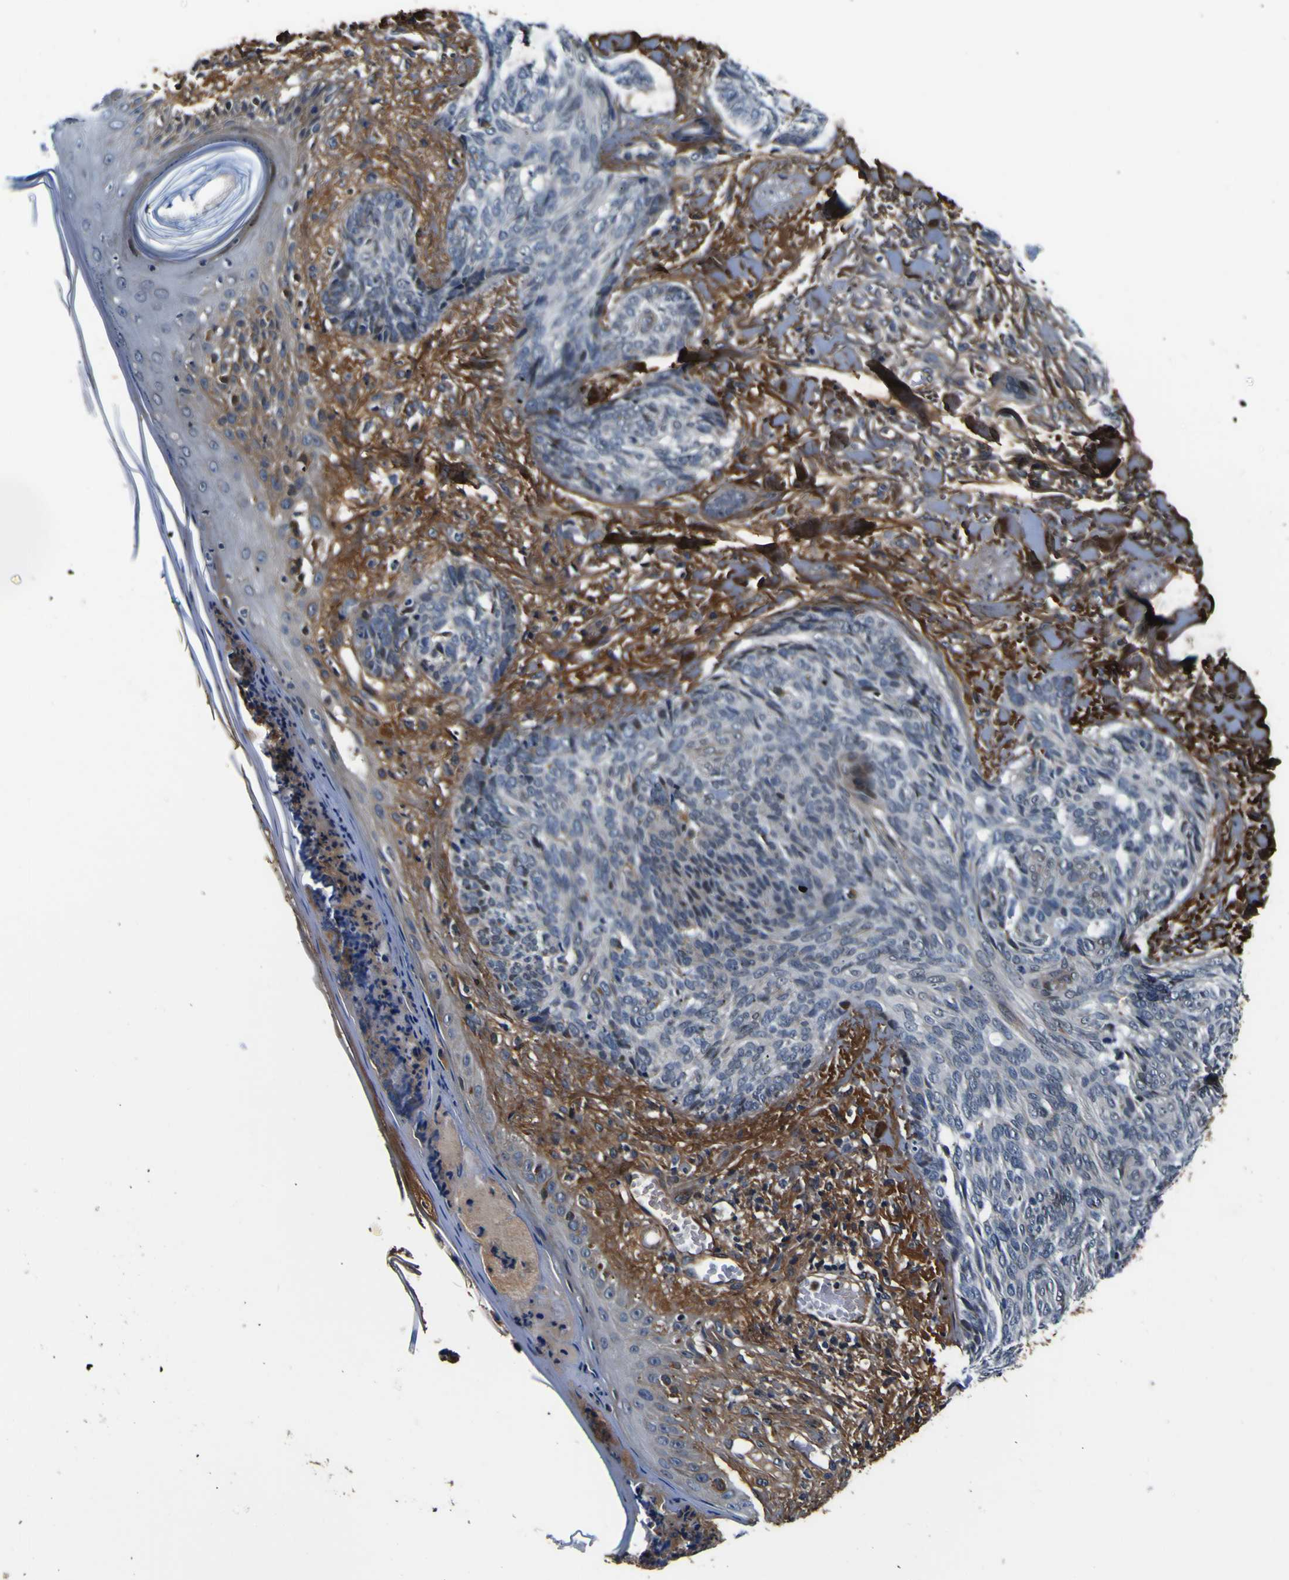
{"staining": {"intensity": "negative", "quantity": "none", "location": "none"}, "tissue": "skin cancer", "cell_type": "Tumor cells", "image_type": "cancer", "snomed": [{"axis": "morphology", "description": "Basal cell carcinoma"}, {"axis": "topography", "description": "Skin"}], "caption": "Protein analysis of basal cell carcinoma (skin) exhibits no significant positivity in tumor cells.", "gene": "POSTN", "patient": {"sex": "male", "age": 43}}